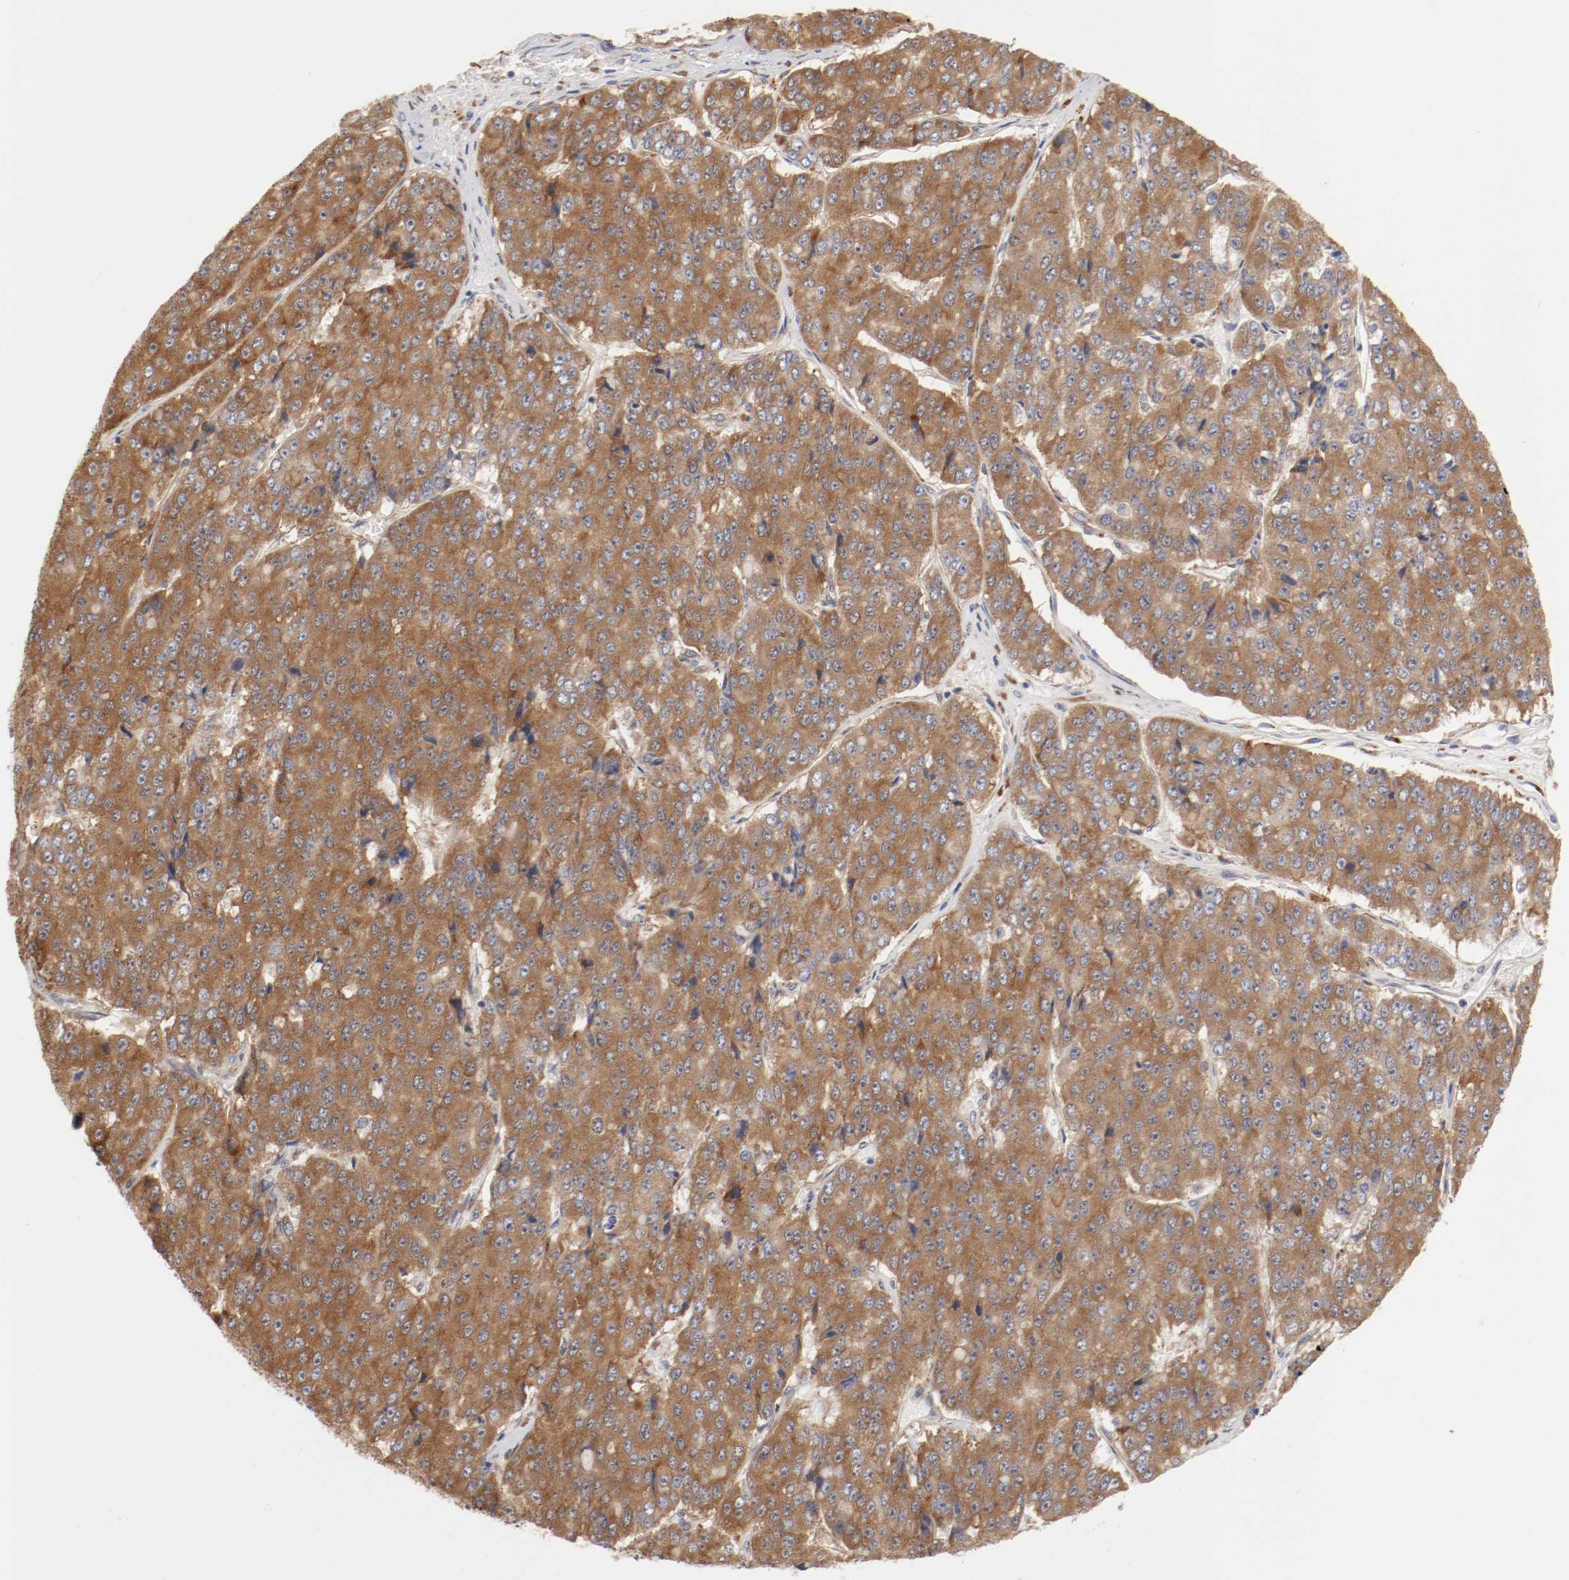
{"staining": {"intensity": "strong", "quantity": ">75%", "location": "cytoplasmic/membranous"}, "tissue": "pancreatic cancer", "cell_type": "Tumor cells", "image_type": "cancer", "snomed": [{"axis": "morphology", "description": "Adenocarcinoma, NOS"}, {"axis": "topography", "description": "Pancreas"}], "caption": "This is a histology image of IHC staining of adenocarcinoma (pancreatic), which shows strong expression in the cytoplasmic/membranous of tumor cells.", "gene": "FKBP3", "patient": {"sex": "male", "age": 50}}